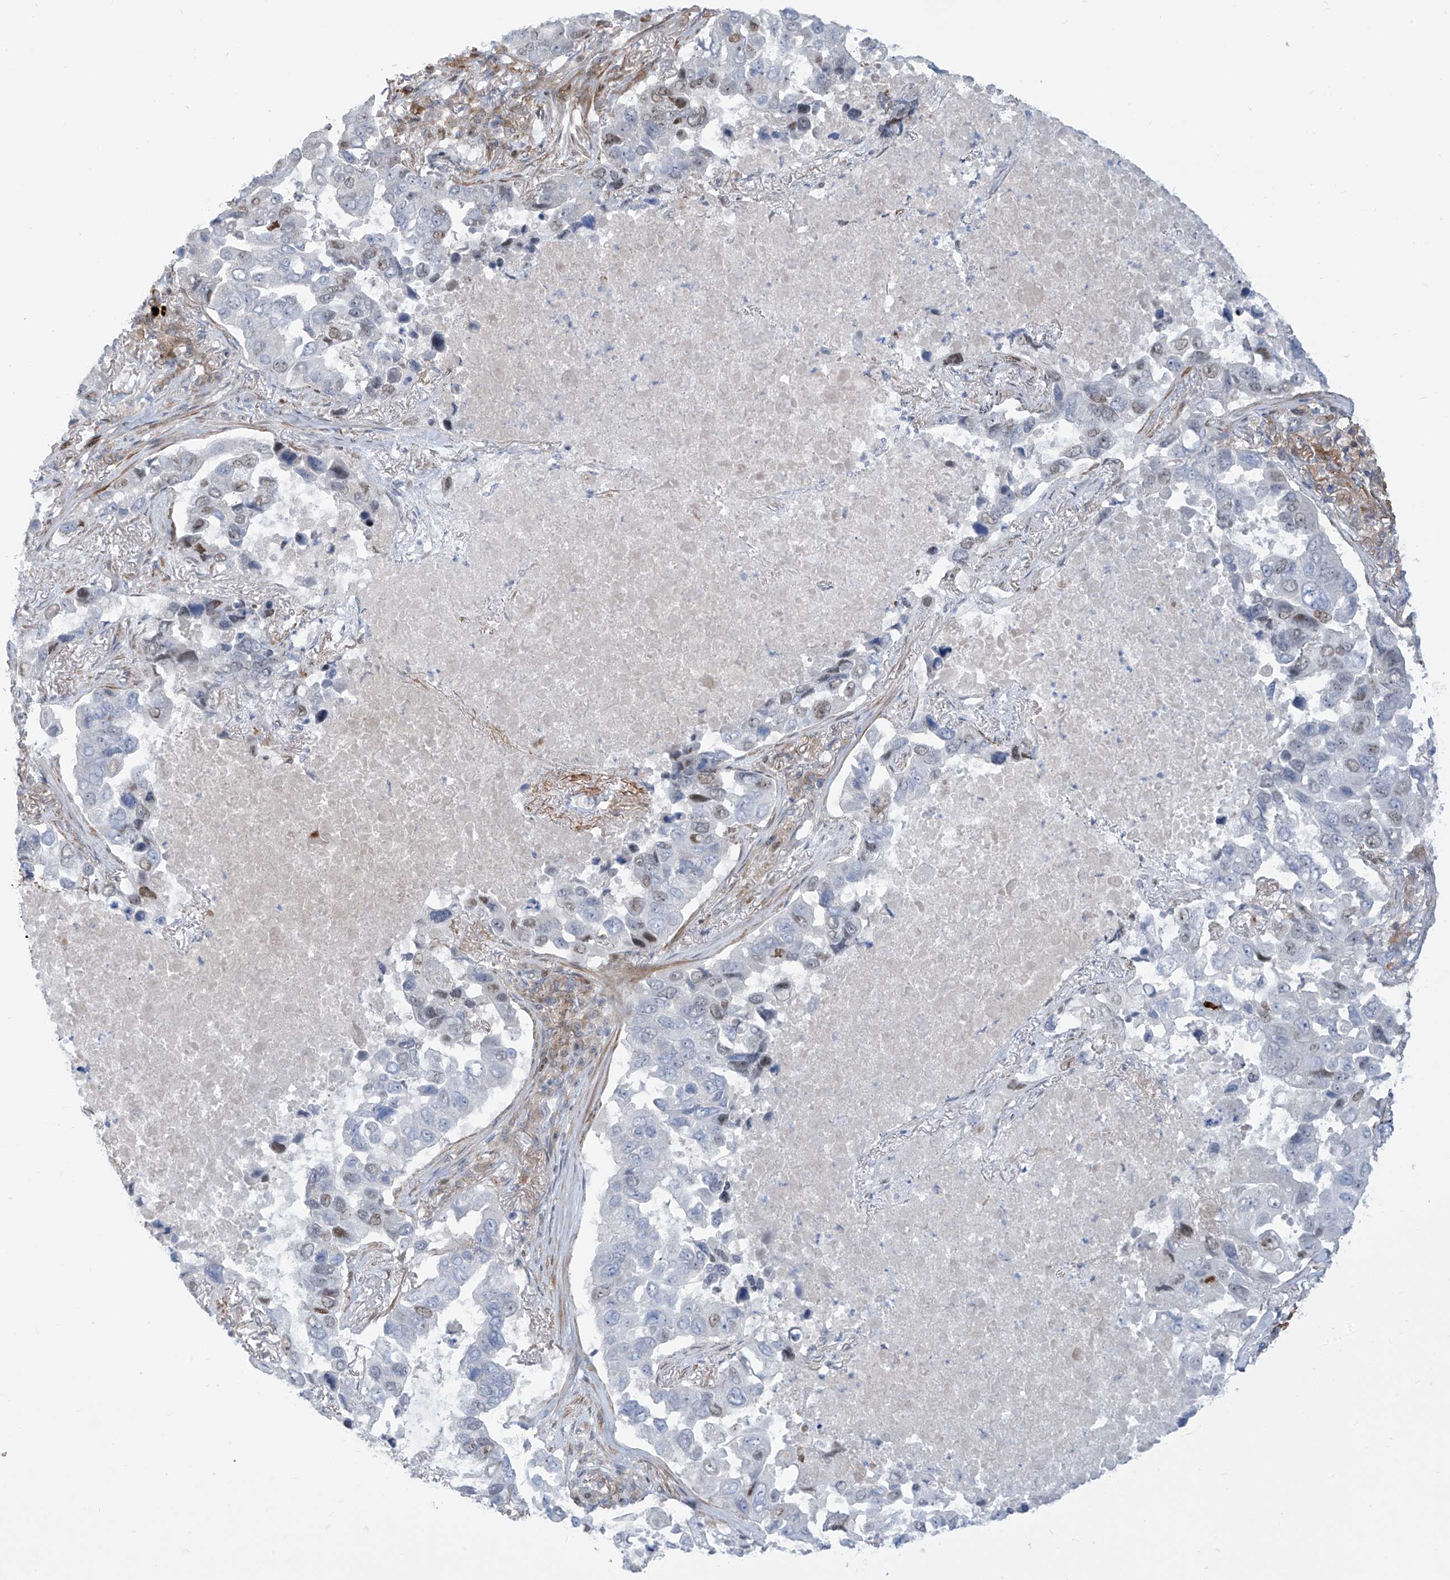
{"staining": {"intensity": "weak", "quantity": "<25%", "location": "nuclear"}, "tissue": "lung cancer", "cell_type": "Tumor cells", "image_type": "cancer", "snomed": [{"axis": "morphology", "description": "Adenocarcinoma, NOS"}, {"axis": "topography", "description": "Lung"}], "caption": "This is an IHC image of human lung cancer (adenocarcinoma). There is no positivity in tumor cells.", "gene": "LIN9", "patient": {"sex": "male", "age": 64}}